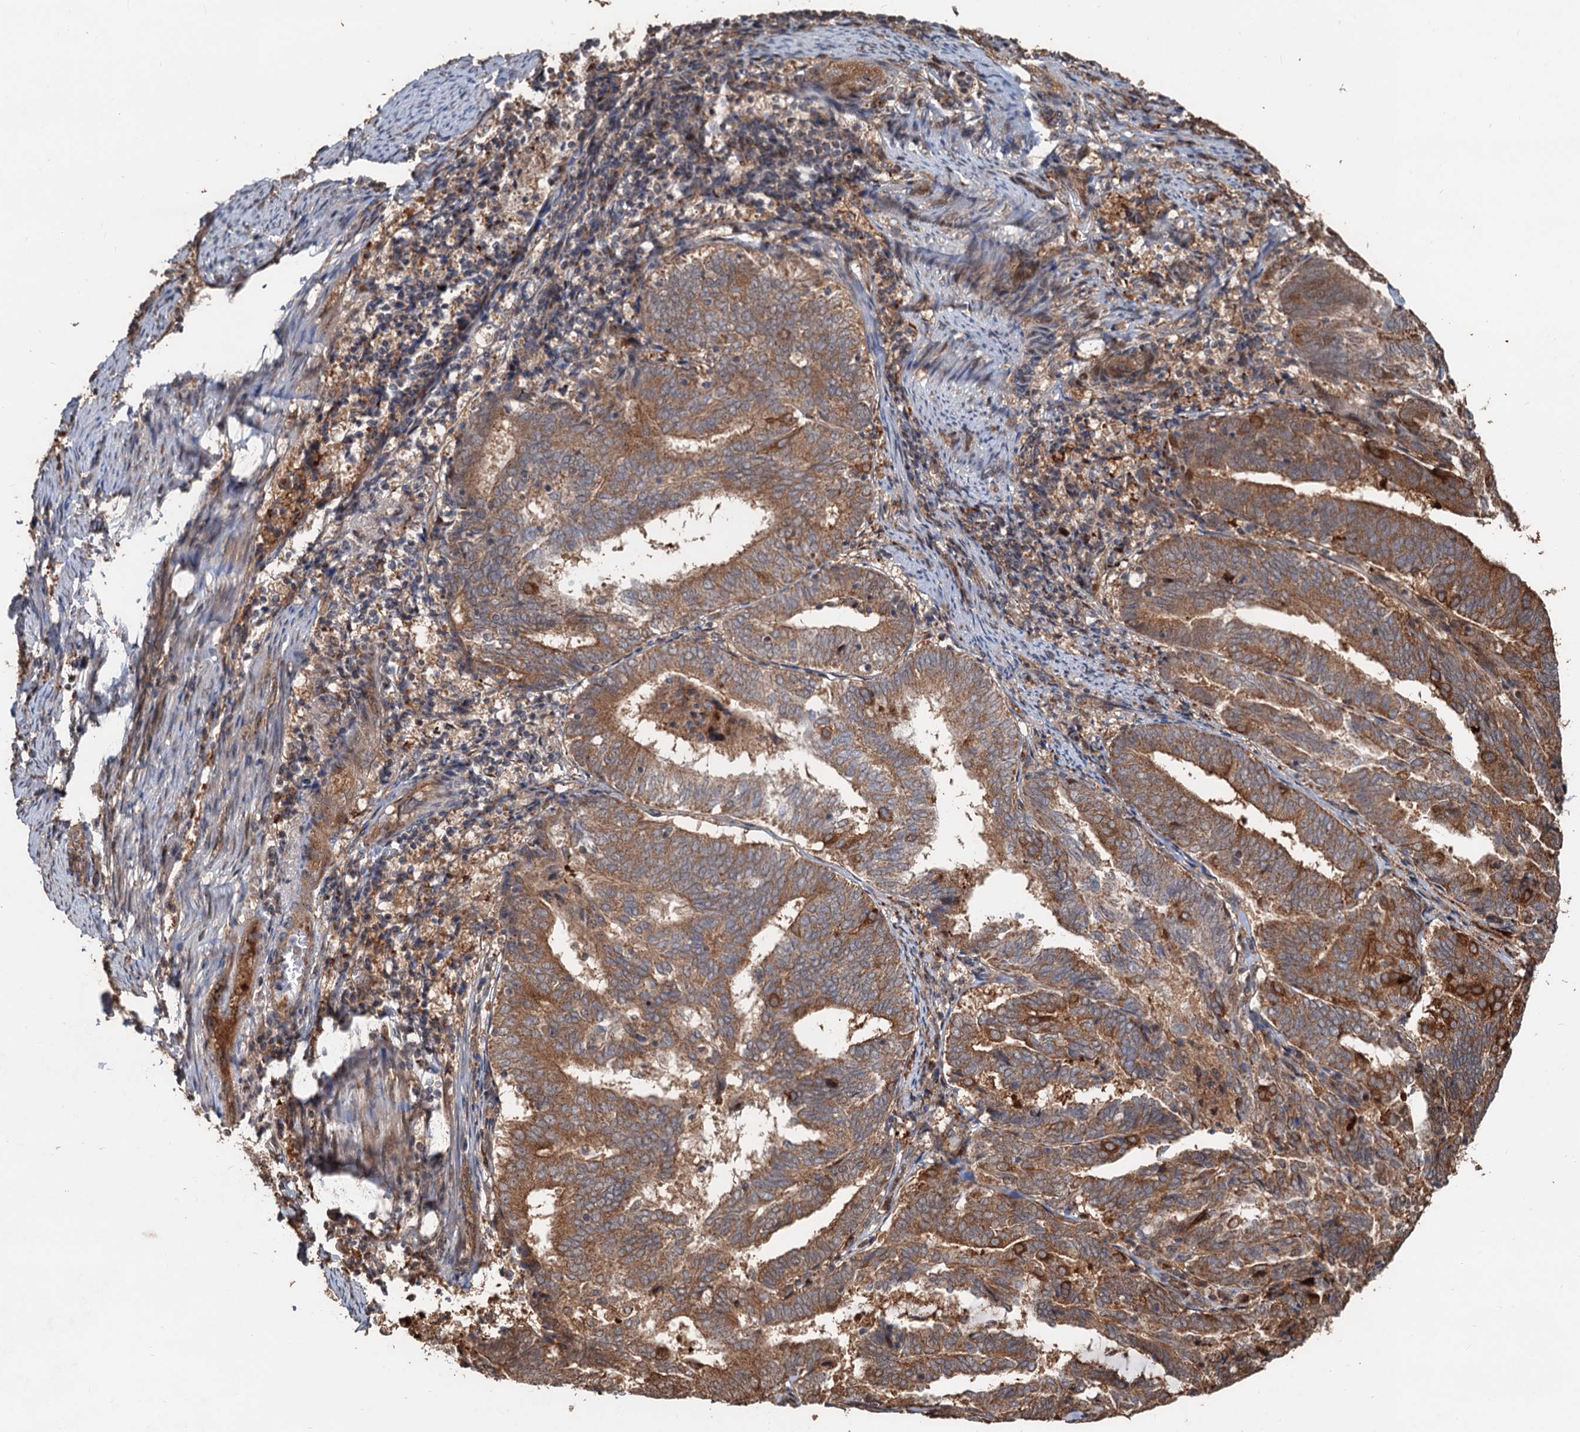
{"staining": {"intensity": "moderate", "quantity": ">75%", "location": "cytoplasmic/membranous"}, "tissue": "endometrial cancer", "cell_type": "Tumor cells", "image_type": "cancer", "snomed": [{"axis": "morphology", "description": "Adenocarcinoma, NOS"}, {"axis": "topography", "description": "Endometrium"}], "caption": "Protein analysis of endometrial adenocarcinoma tissue exhibits moderate cytoplasmic/membranous staining in about >75% of tumor cells.", "gene": "DEXI", "patient": {"sex": "female", "age": 80}}